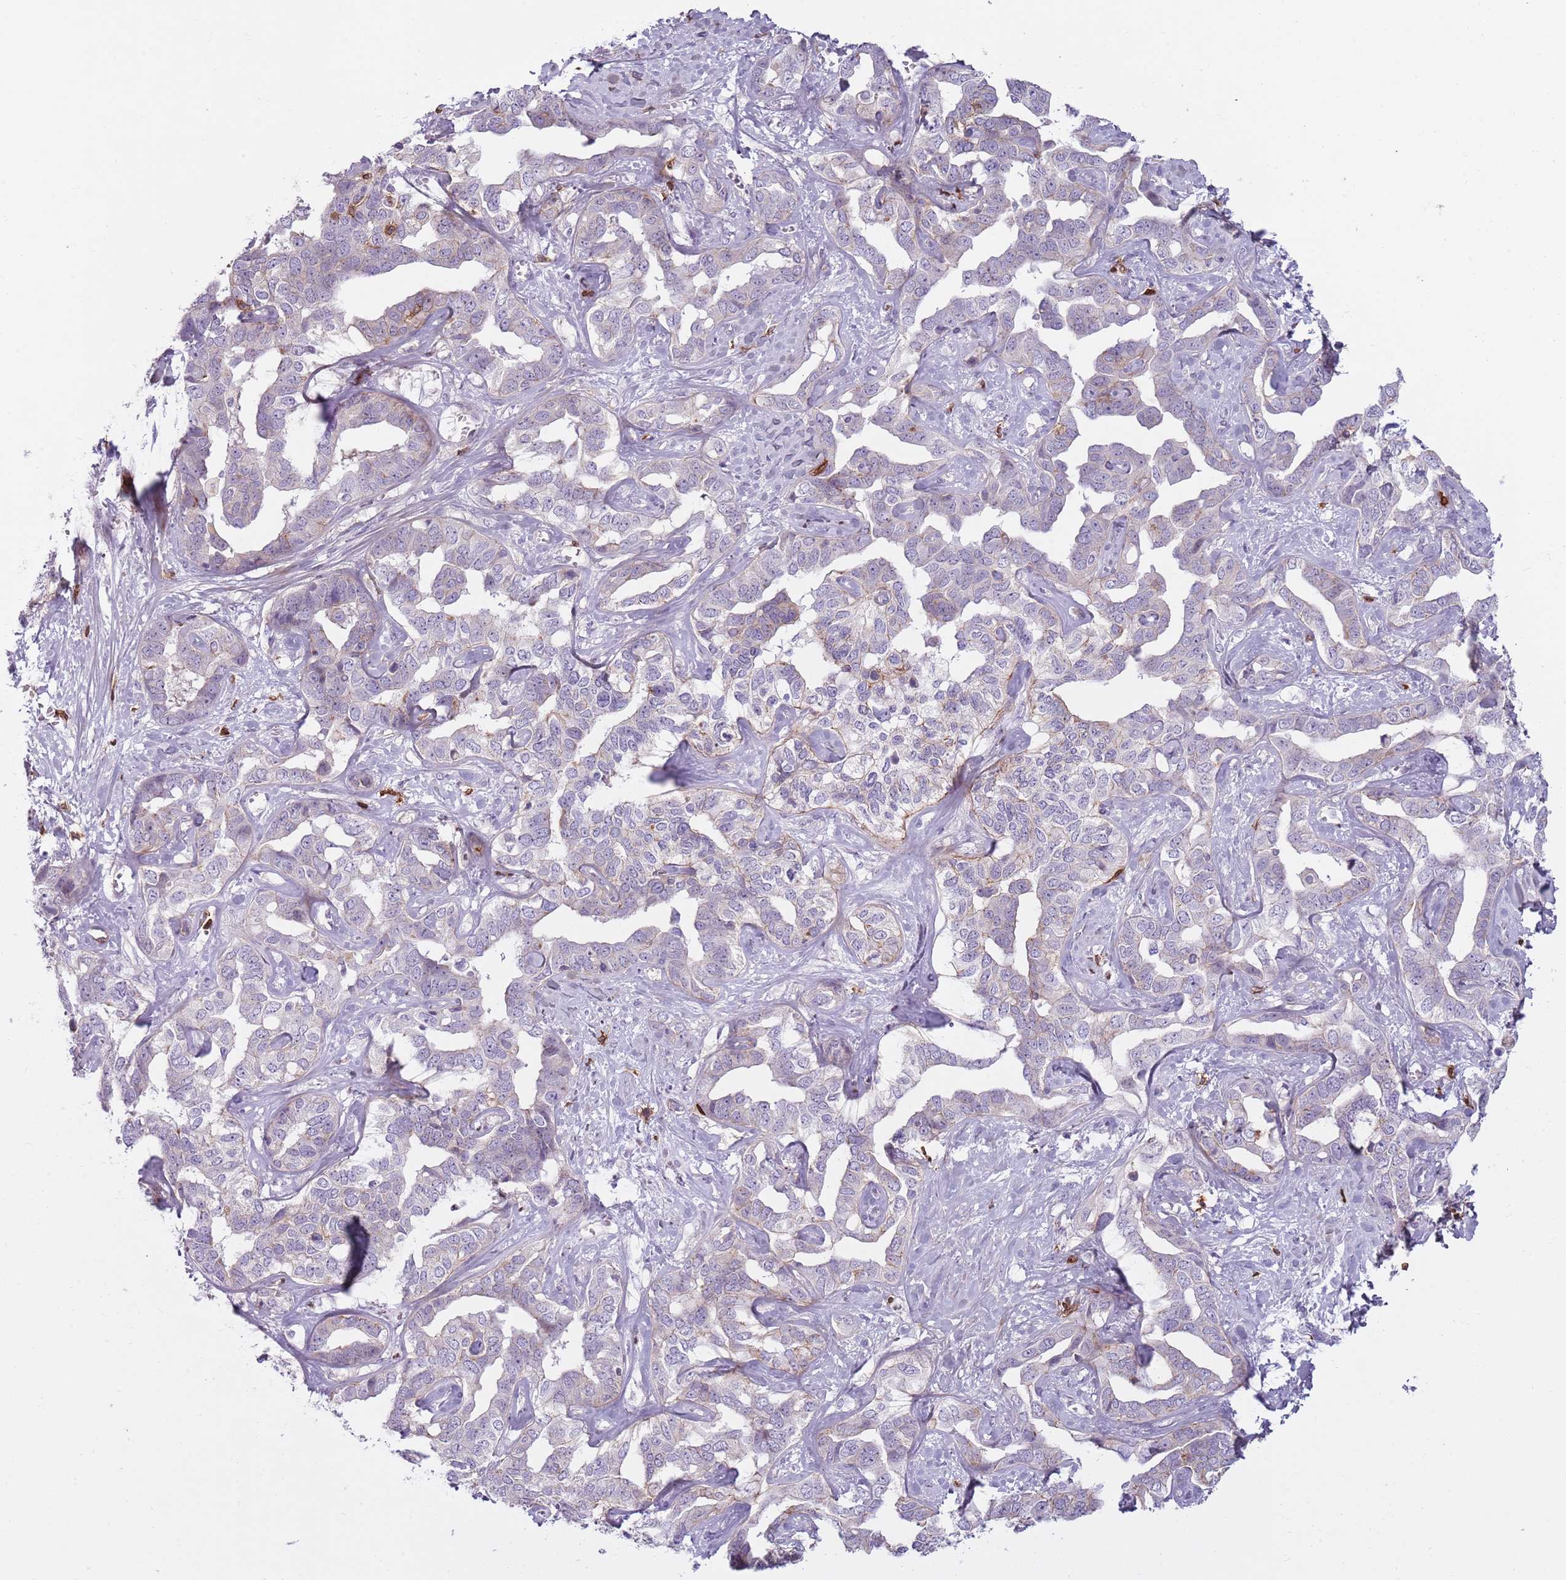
{"staining": {"intensity": "negative", "quantity": "none", "location": "none"}, "tissue": "liver cancer", "cell_type": "Tumor cells", "image_type": "cancer", "snomed": [{"axis": "morphology", "description": "Cholangiocarcinoma"}, {"axis": "topography", "description": "Liver"}], "caption": "Histopathology image shows no protein expression in tumor cells of cholangiocarcinoma (liver) tissue.", "gene": "ZNF583", "patient": {"sex": "male", "age": 59}}